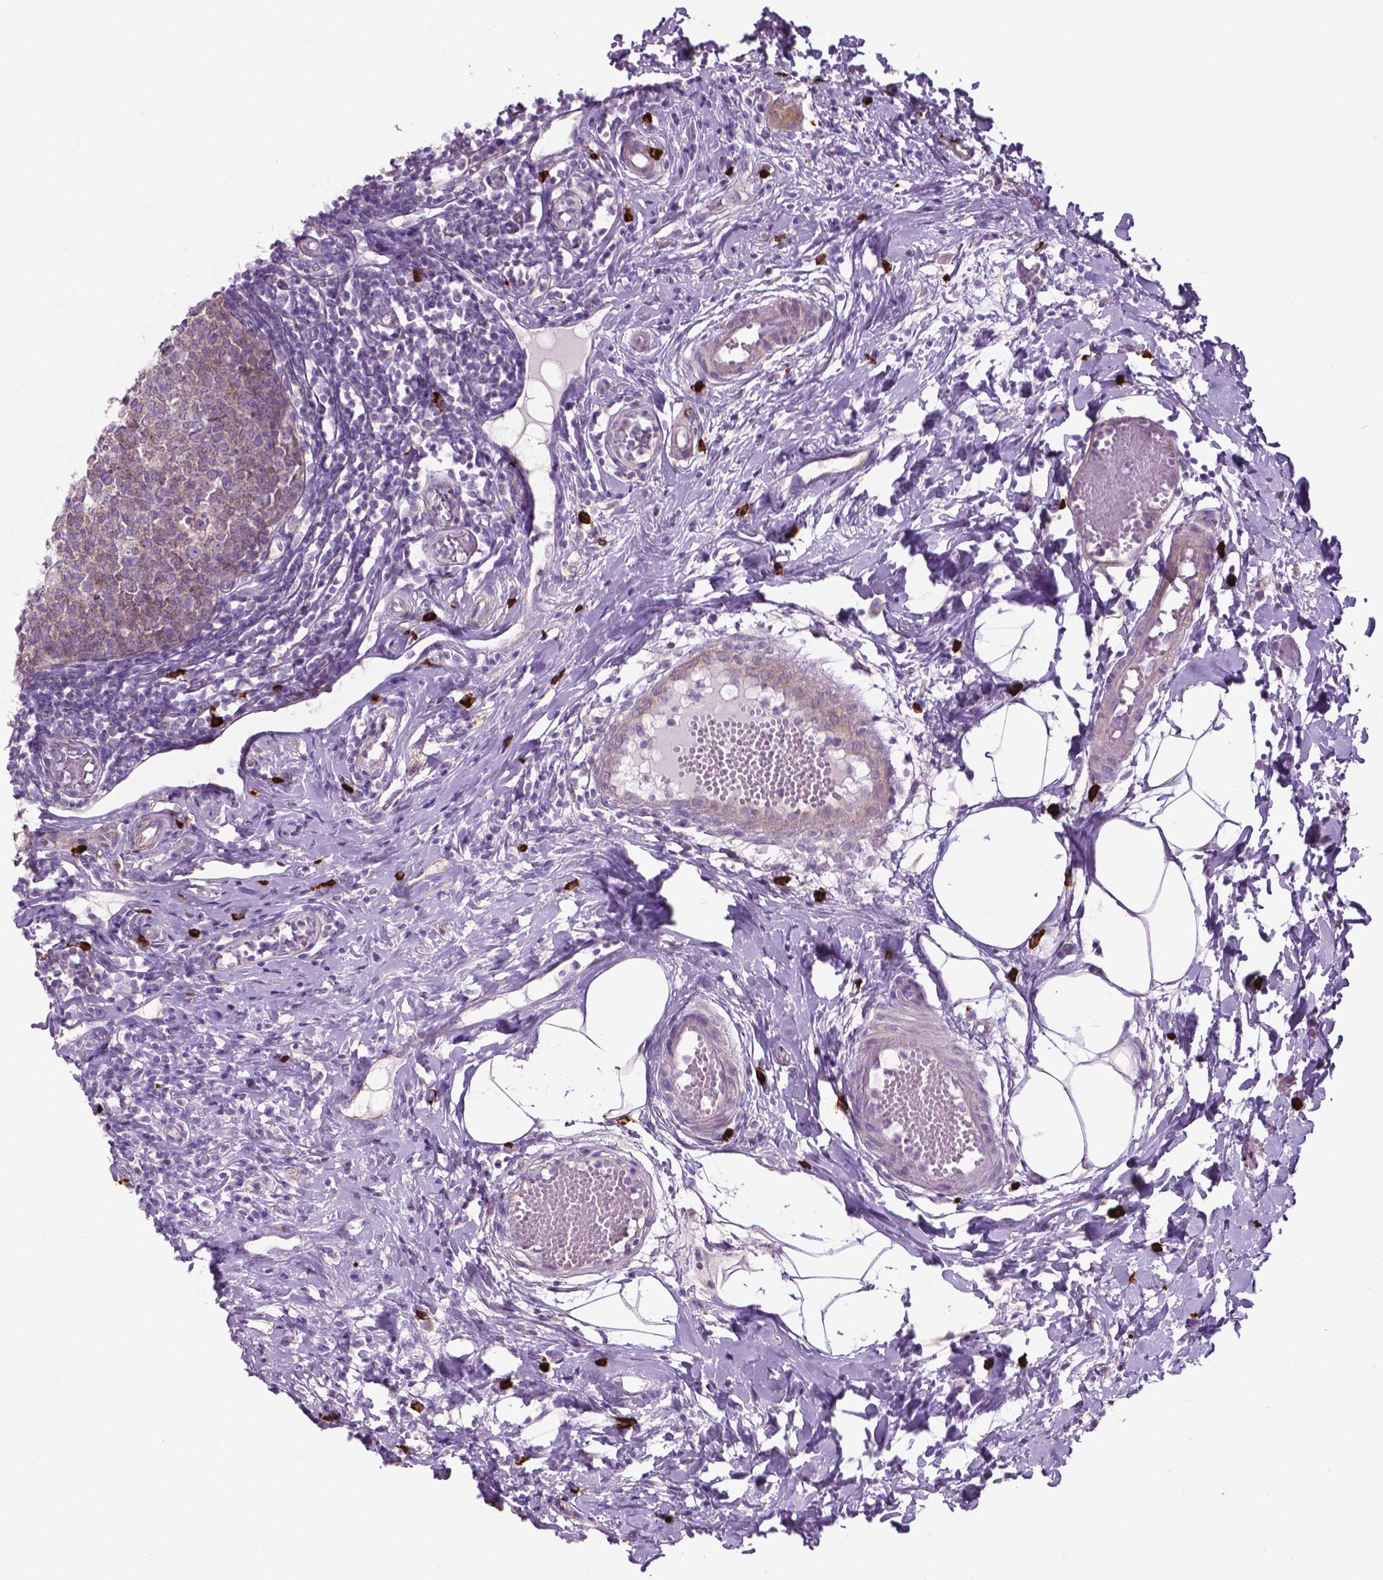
{"staining": {"intensity": "negative", "quantity": "none", "location": "none"}, "tissue": "appendix", "cell_type": "Glandular cells", "image_type": "normal", "snomed": [{"axis": "morphology", "description": "Normal tissue, NOS"}, {"axis": "morphology", "description": "Inflammation, NOS"}, {"axis": "topography", "description": "Appendix"}], "caption": "A high-resolution micrograph shows immunohistochemistry staining of normal appendix, which shows no significant staining in glandular cells. (Brightfield microscopy of DAB (3,3'-diaminobenzidine) IHC at high magnification).", "gene": "SPECC1L", "patient": {"sex": "male", "age": 16}}